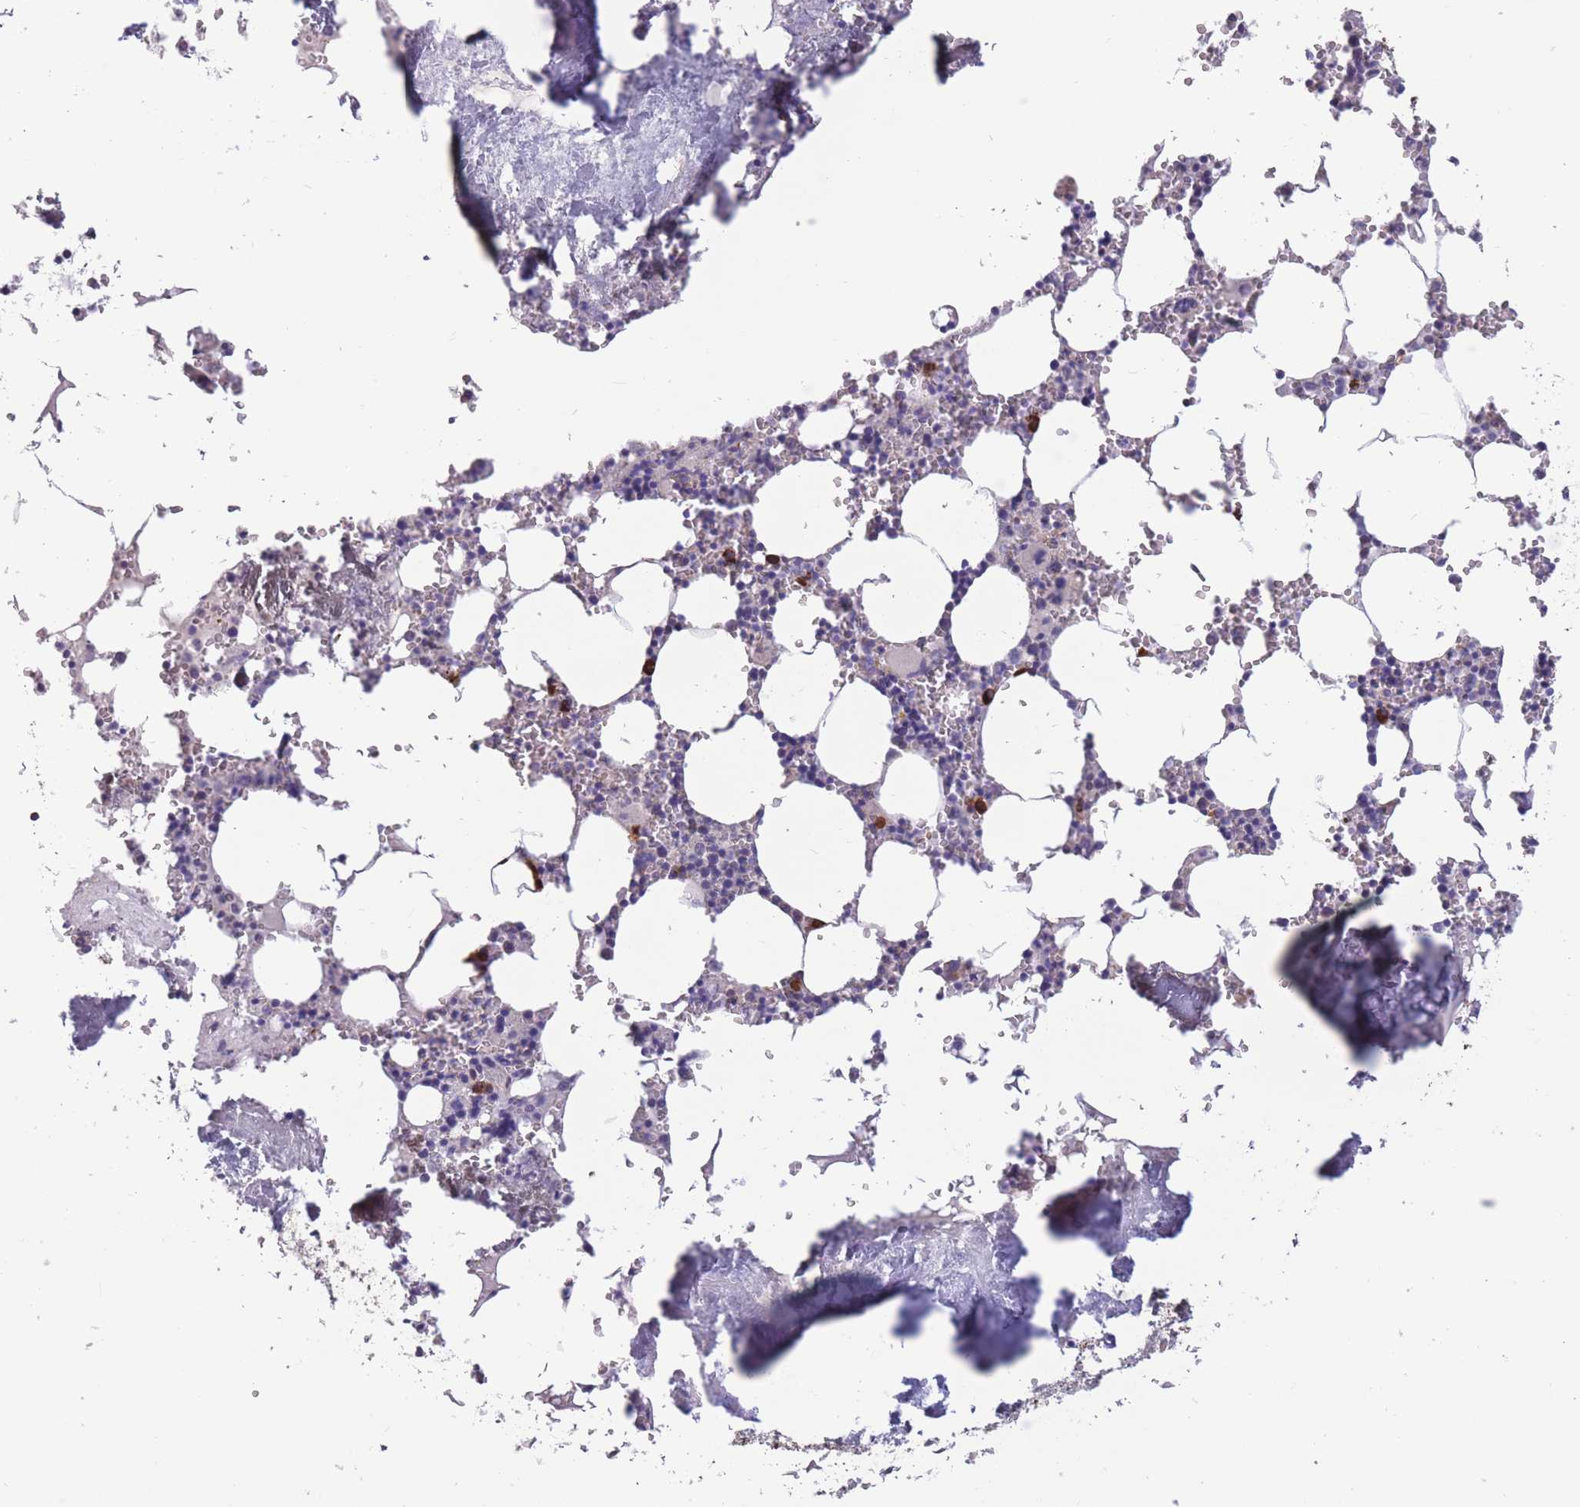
{"staining": {"intensity": "moderate", "quantity": "<25%", "location": "cytoplasmic/membranous"}, "tissue": "bone marrow", "cell_type": "Hematopoietic cells", "image_type": "normal", "snomed": [{"axis": "morphology", "description": "Normal tissue, NOS"}, {"axis": "topography", "description": "Bone marrow"}], "caption": "Immunohistochemical staining of unremarkable human bone marrow reveals low levels of moderate cytoplasmic/membranous staining in approximately <25% of hematopoietic cells.", "gene": "TOMM40L", "patient": {"sex": "male", "age": 54}}